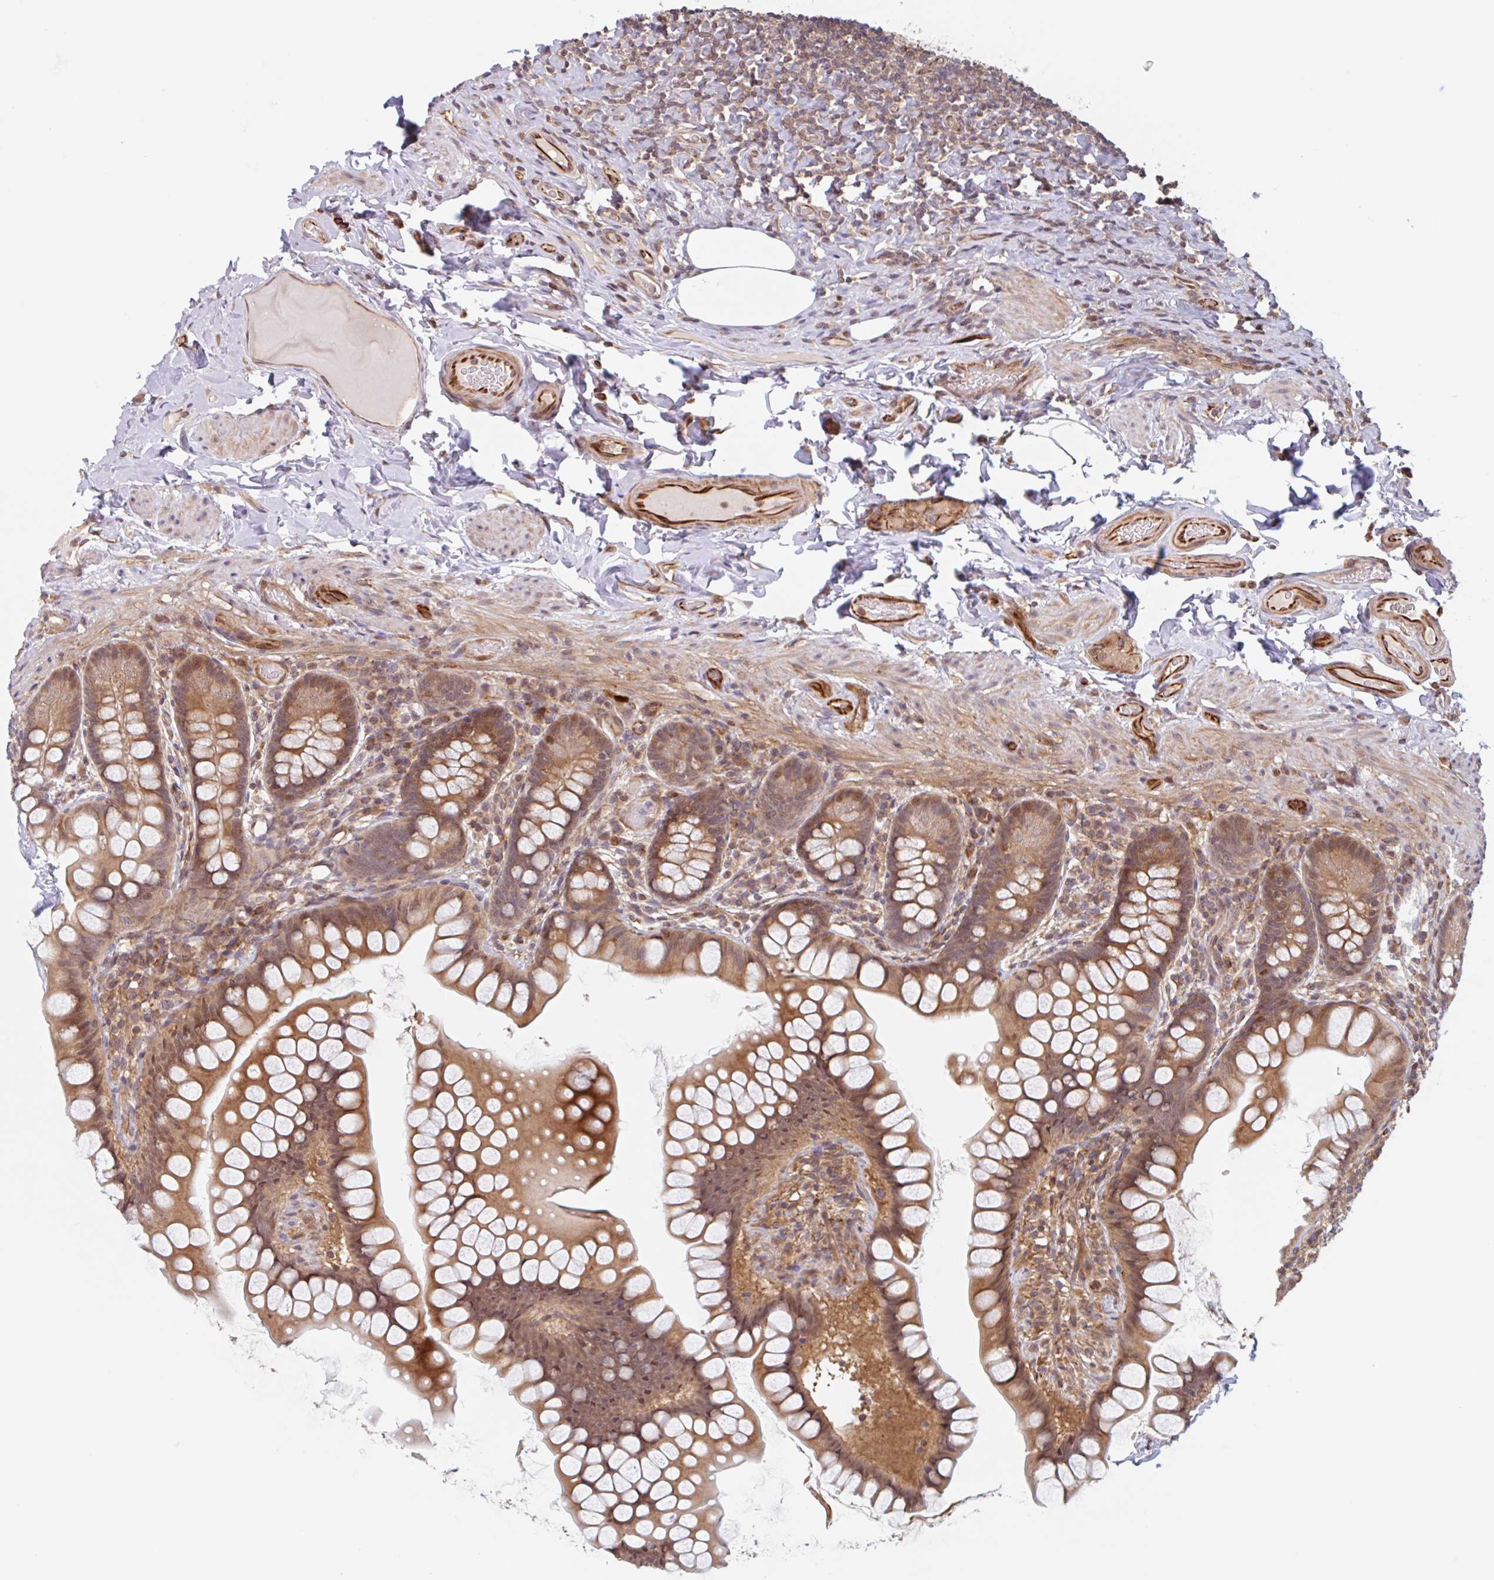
{"staining": {"intensity": "moderate", "quantity": ">75%", "location": "cytoplasmic/membranous,nuclear"}, "tissue": "small intestine", "cell_type": "Glandular cells", "image_type": "normal", "snomed": [{"axis": "morphology", "description": "Normal tissue, NOS"}, {"axis": "topography", "description": "Small intestine"}], "caption": "Small intestine stained with immunohistochemistry displays moderate cytoplasmic/membranous,nuclear expression in approximately >75% of glandular cells. The staining was performed using DAB (3,3'-diaminobenzidine), with brown indicating positive protein expression. Nuclei are stained blue with hematoxylin.", "gene": "NUB1", "patient": {"sex": "male", "age": 70}}